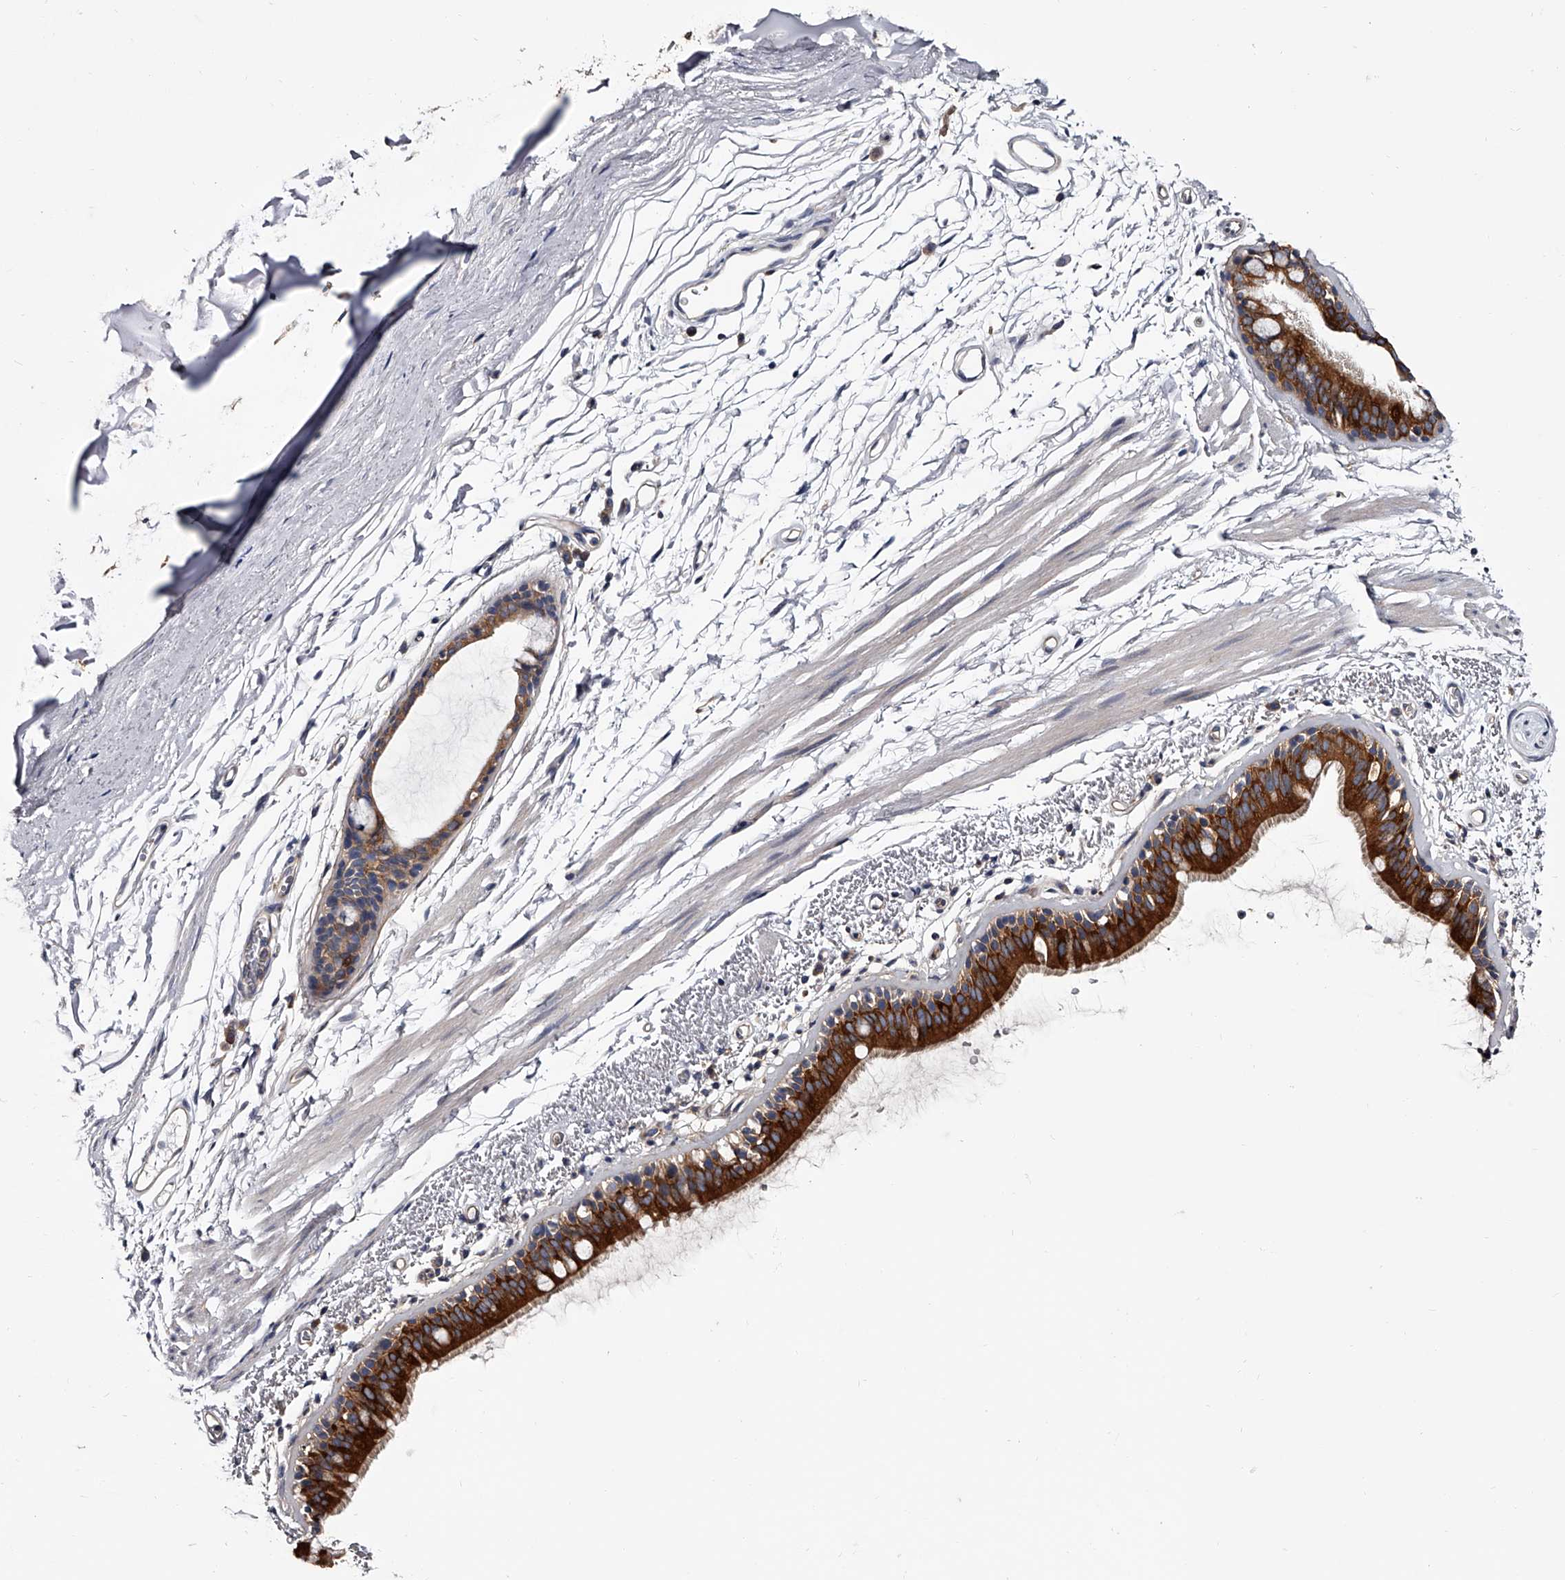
{"staining": {"intensity": "strong", "quantity": ">75%", "location": "cytoplasmic/membranous"}, "tissue": "bronchus", "cell_type": "Respiratory epithelial cells", "image_type": "normal", "snomed": [{"axis": "morphology", "description": "Normal tissue, NOS"}, {"axis": "topography", "description": "Lymph node"}, {"axis": "topography", "description": "Bronchus"}], "caption": "A high amount of strong cytoplasmic/membranous staining is present in approximately >75% of respiratory epithelial cells in normal bronchus. The protein of interest is shown in brown color, while the nuclei are stained blue.", "gene": "GAPVD1", "patient": {"sex": "female", "age": 70}}